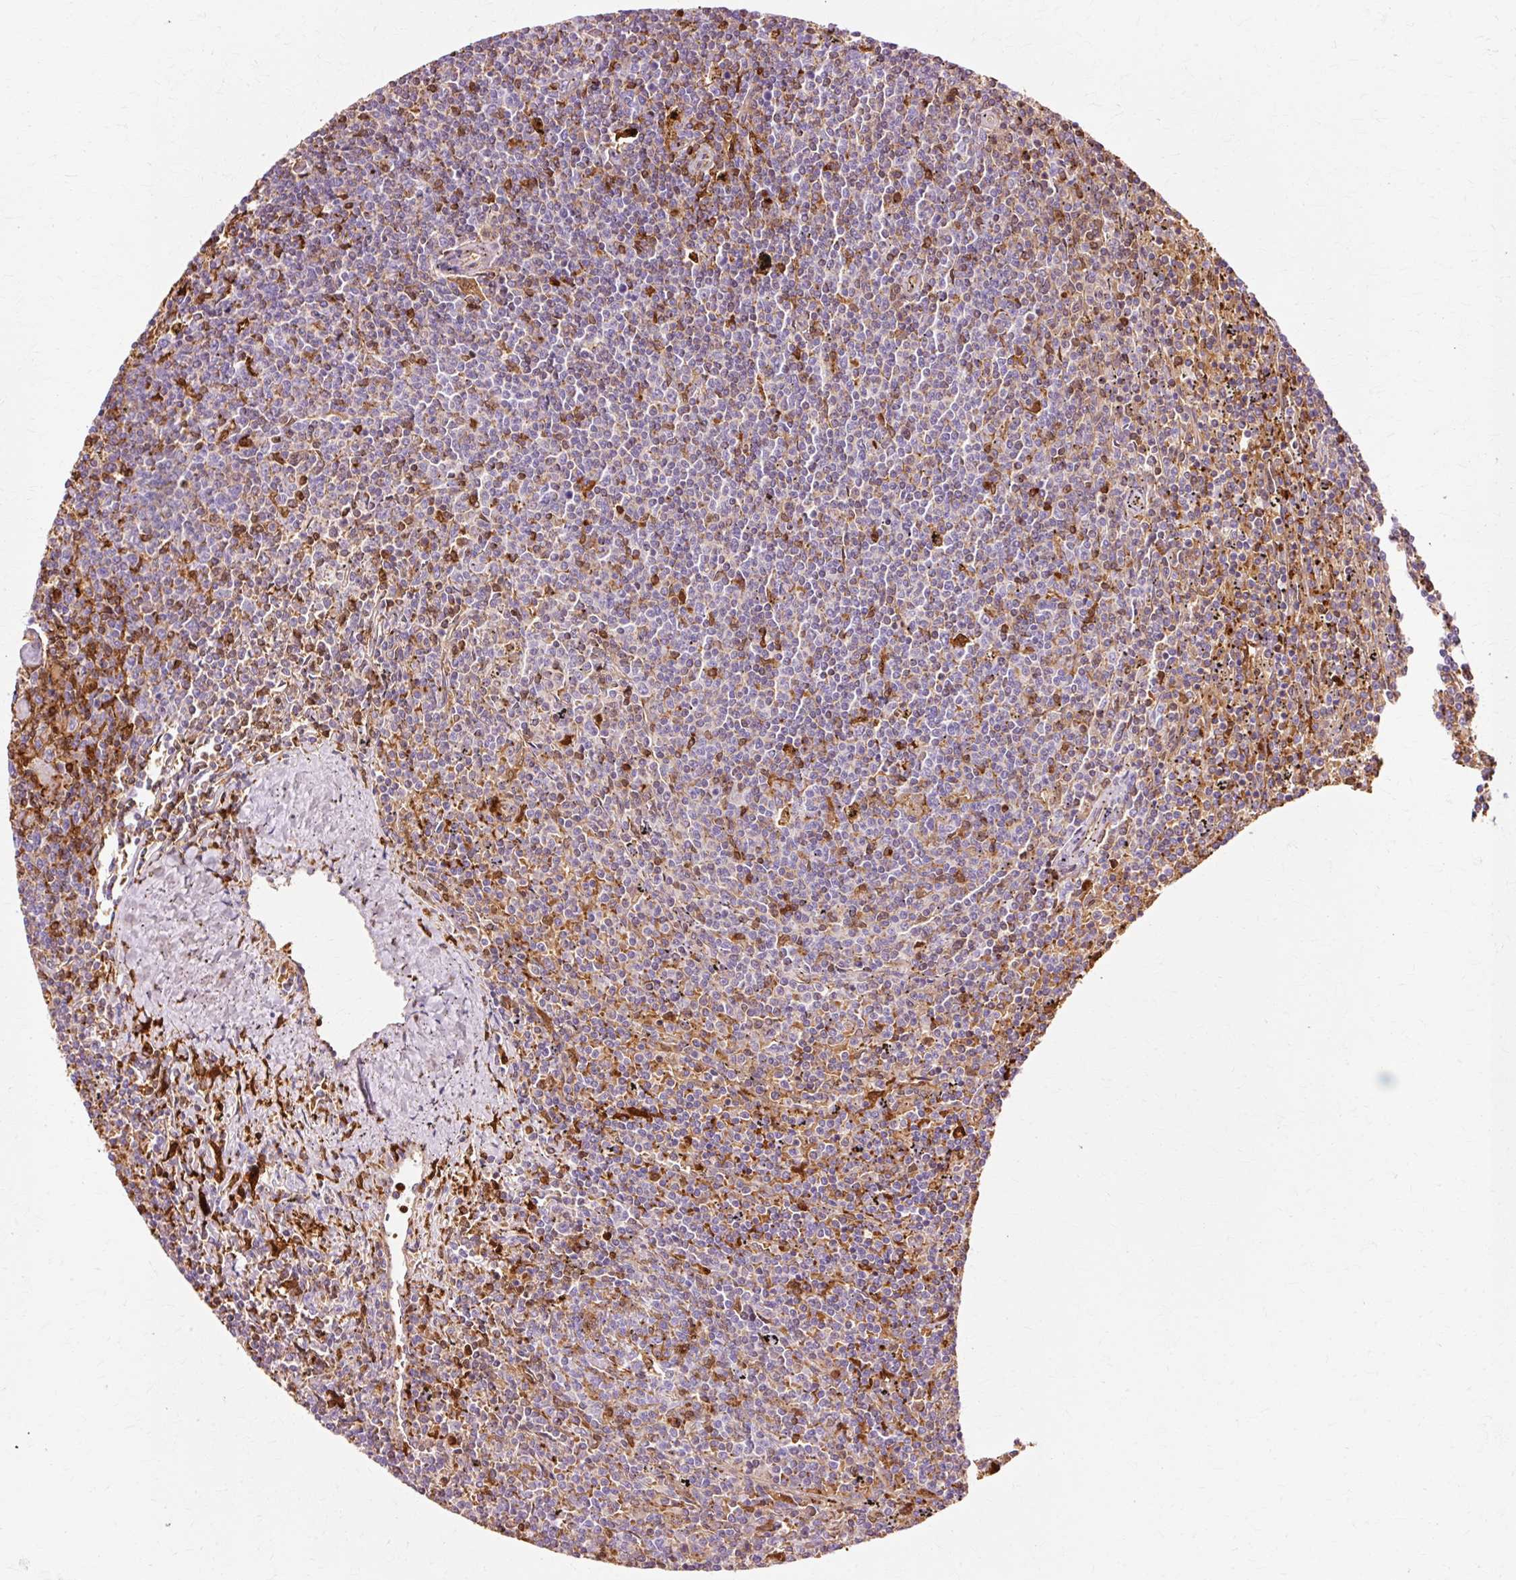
{"staining": {"intensity": "moderate", "quantity": "<25%", "location": "cytoplasmic/membranous"}, "tissue": "lymphoma", "cell_type": "Tumor cells", "image_type": "cancer", "snomed": [{"axis": "morphology", "description": "Malignant lymphoma, non-Hodgkin's type, Low grade"}, {"axis": "topography", "description": "Spleen"}], "caption": "Immunohistochemistry (IHC) histopathology image of human lymphoma stained for a protein (brown), which displays low levels of moderate cytoplasmic/membranous expression in about <25% of tumor cells.", "gene": "GPX1", "patient": {"sex": "female", "age": 50}}